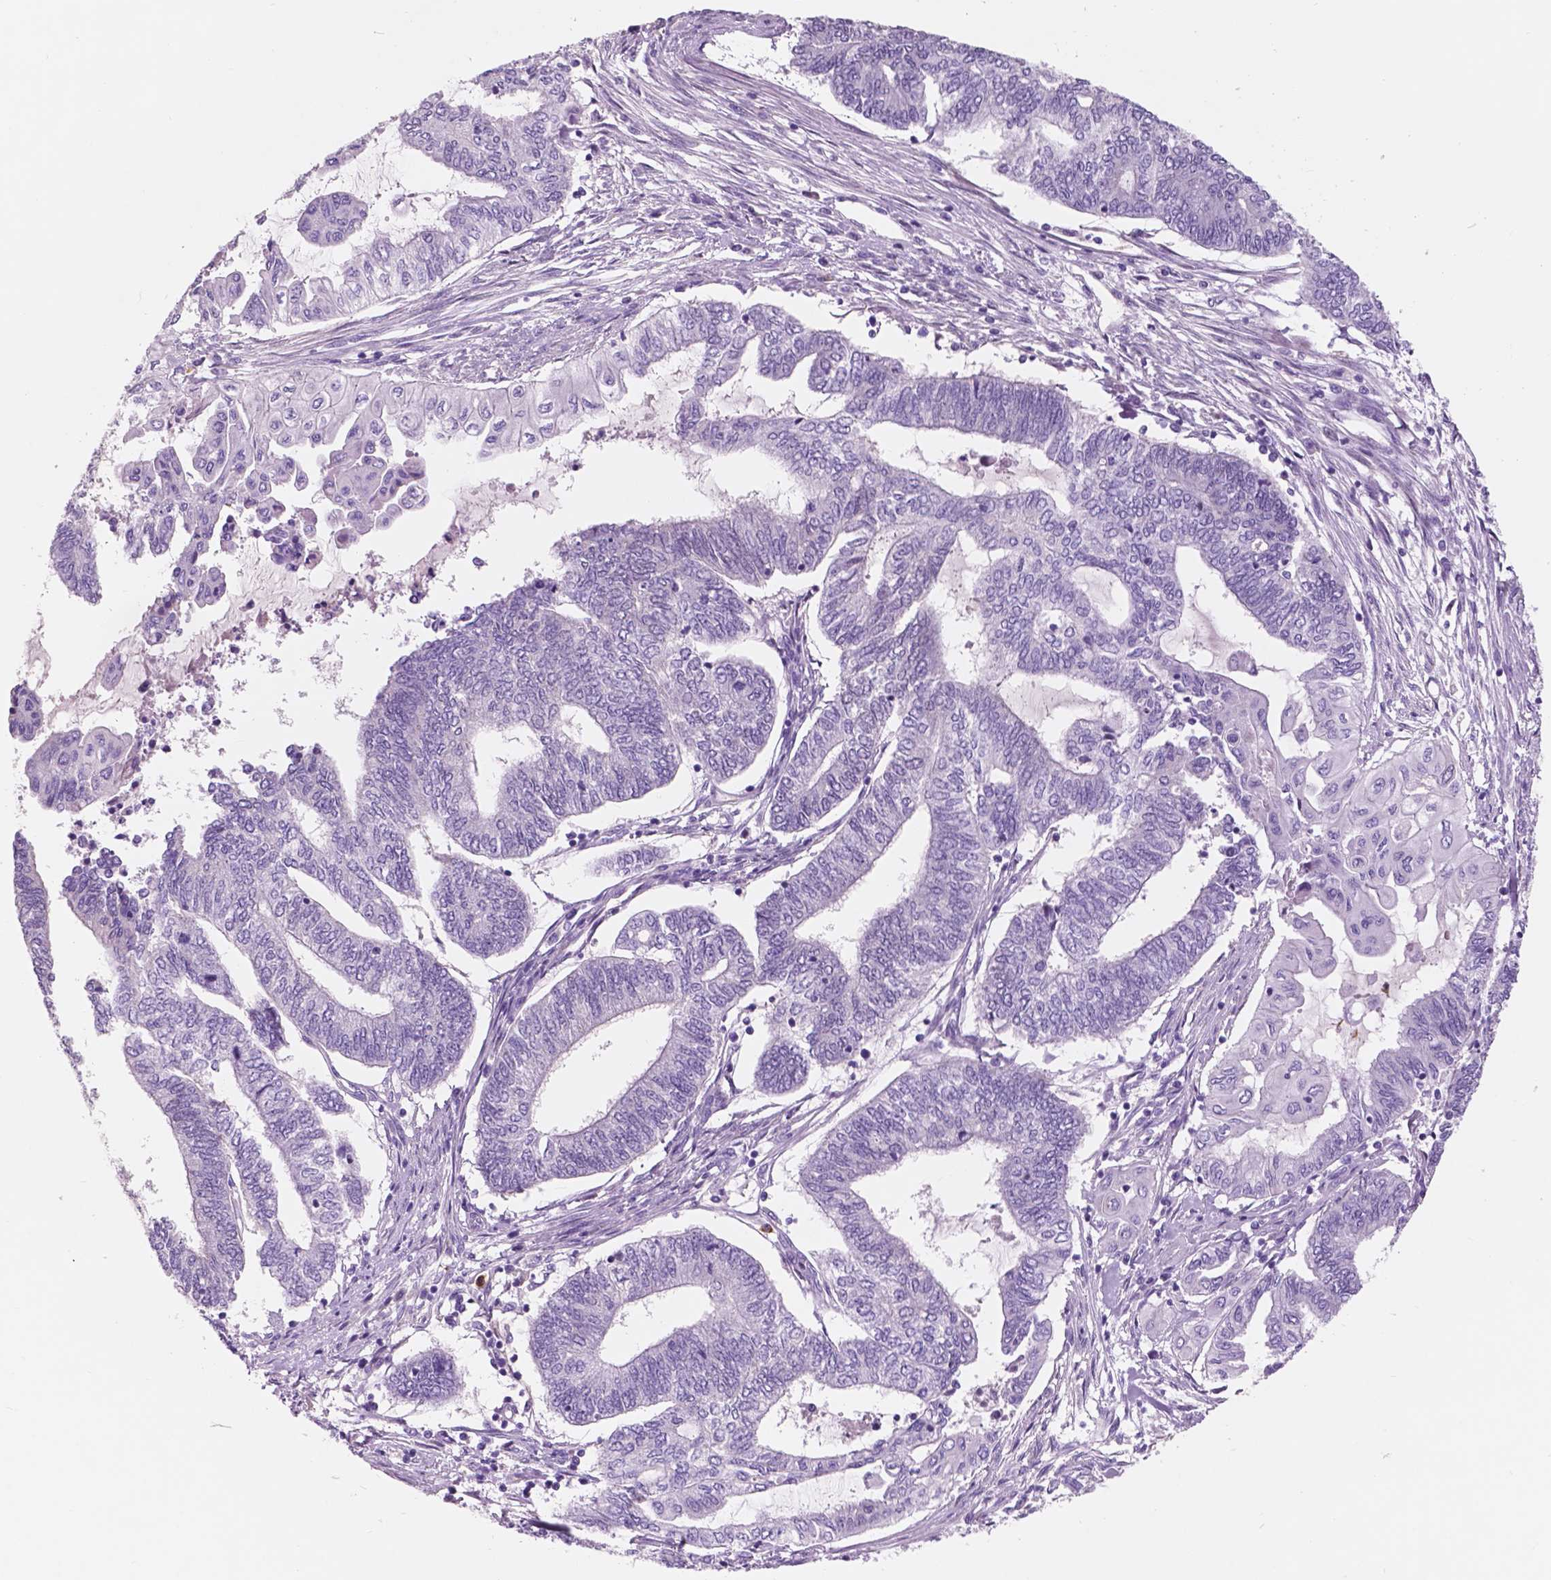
{"staining": {"intensity": "negative", "quantity": "none", "location": "none"}, "tissue": "endometrial cancer", "cell_type": "Tumor cells", "image_type": "cancer", "snomed": [{"axis": "morphology", "description": "Adenocarcinoma, NOS"}, {"axis": "topography", "description": "Uterus"}, {"axis": "topography", "description": "Endometrium"}], "caption": "Tumor cells are negative for brown protein staining in endometrial adenocarcinoma.", "gene": "CUZD1", "patient": {"sex": "female", "age": 70}}